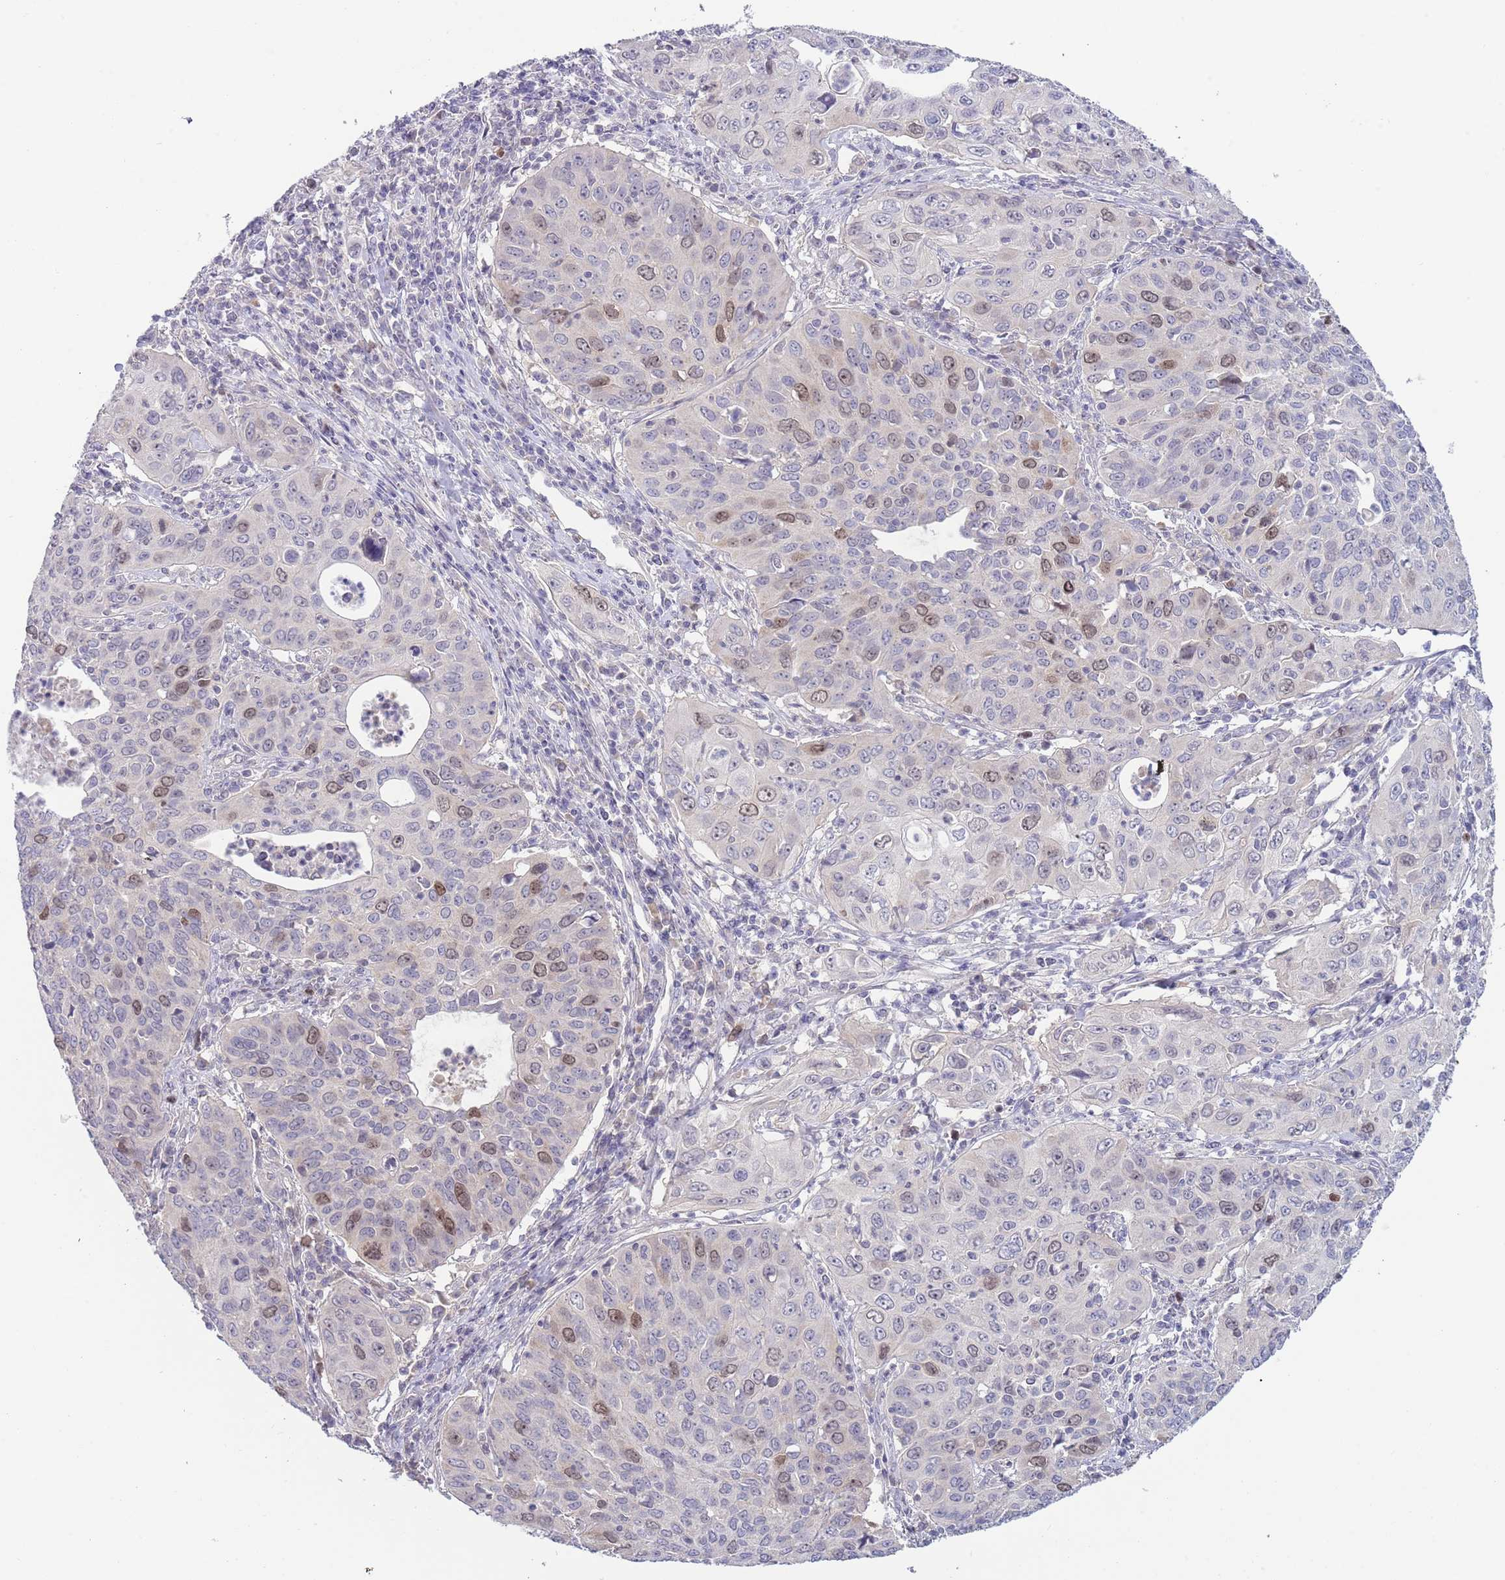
{"staining": {"intensity": "moderate", "quantity": "<25%", "location": "nuclear"}, "tissue": "cervical cancer", "cell_type": "Tumor cells", "image_type": "cancer", "snomed": [{"axis": "morphology", "description": "Squamous cell carcinoma, NOS"}, {"axis": "topography", "description": "Cervix"}], "caption": "This histopathology image demonstrates IHC staining of human cervical squamous cell carcinoma, with low moderate nuclear staining in approximately <25% of tumor cells.", "gene": "PIMREG", "patient": {"sex": "female", "age": 36}}